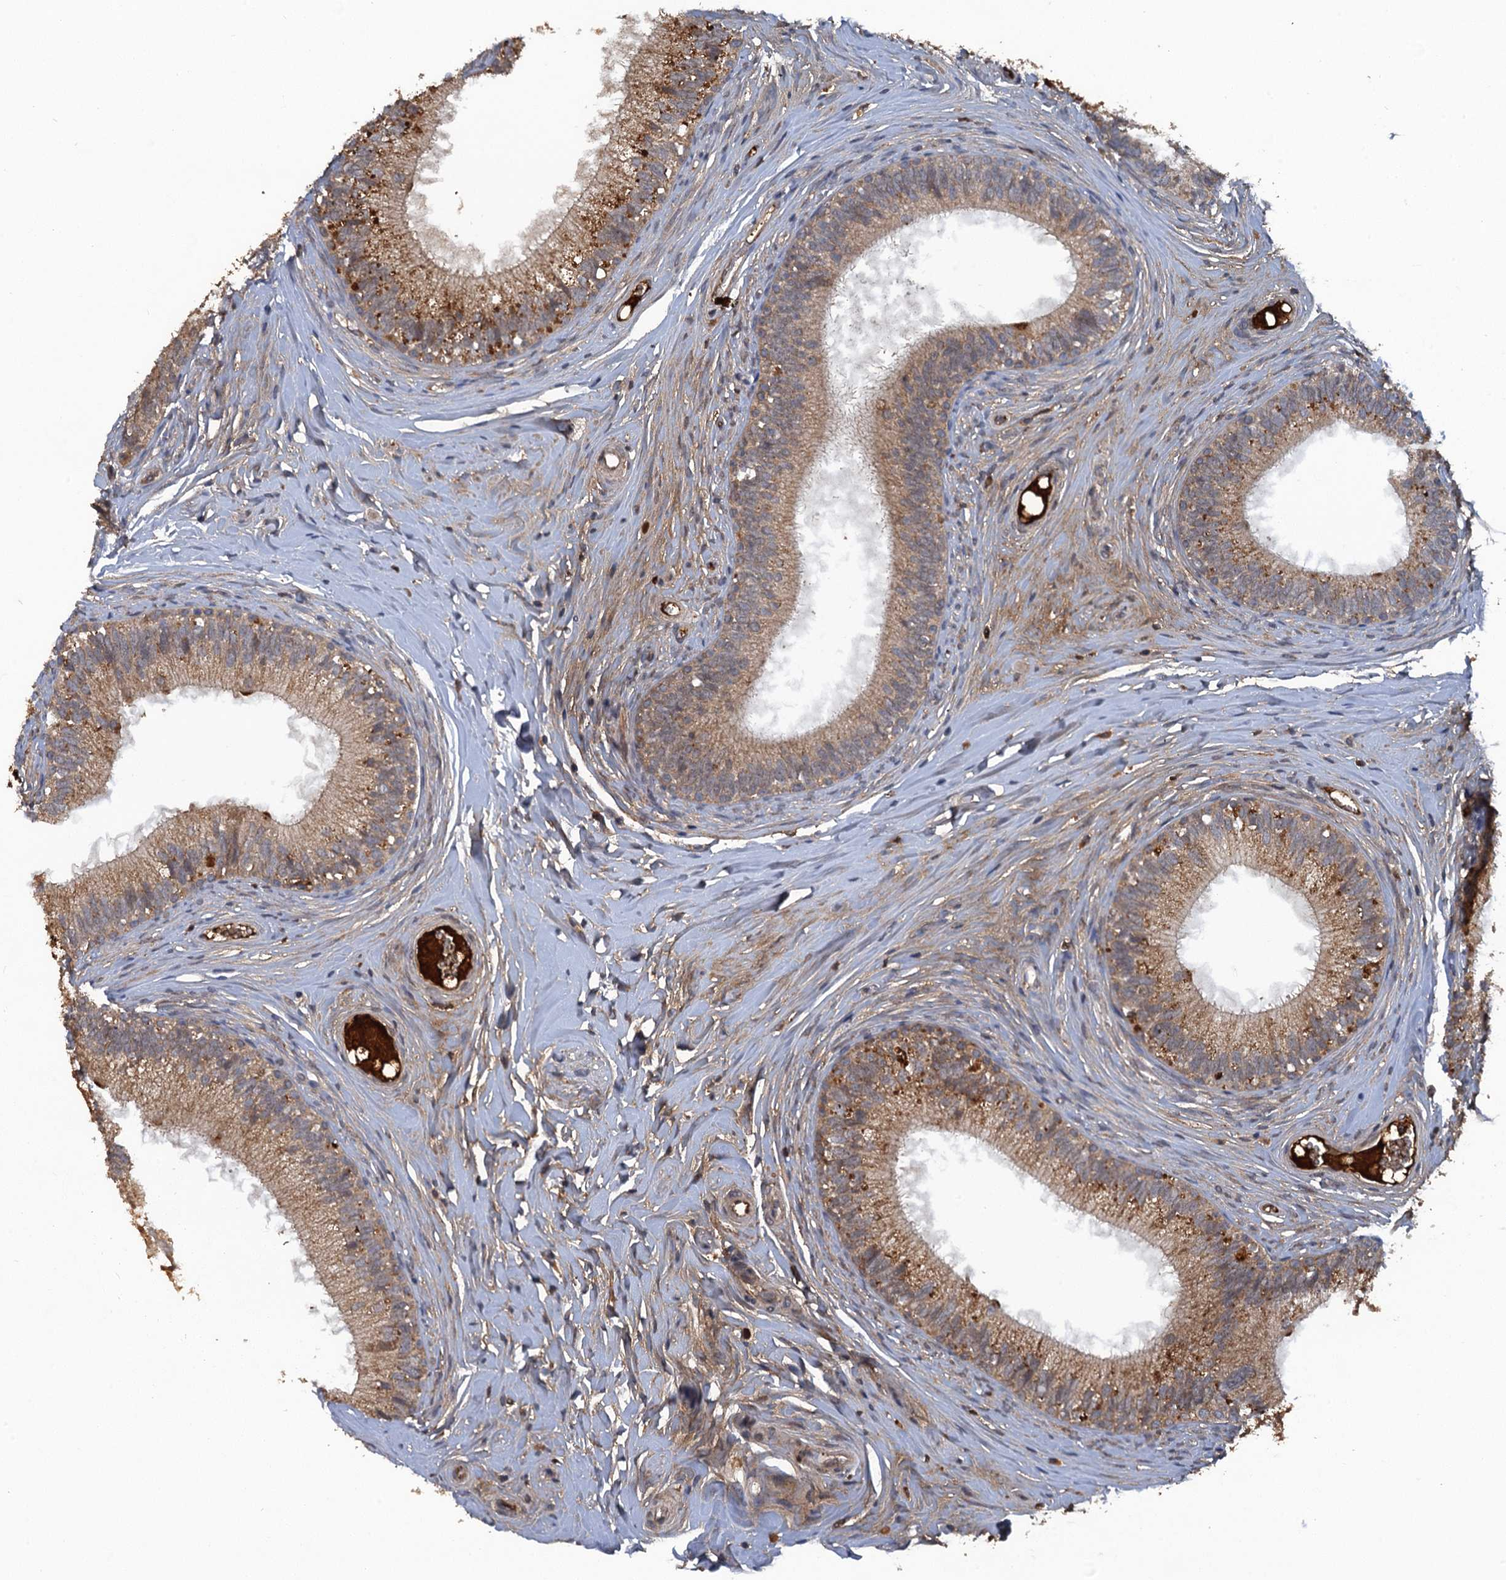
{"staining": {"intensity": "moderate", "quantity": ">75%", "location": "cytoplasmic/membranous"}, "tissue": "epididymis", "cell_type": "Glandular cells", "image_type": "normal", "snomed": [{"axis": "morphology", "description": "Normal tissue, NOS"}, {"axis": "topography", "description": "Epididymis"}], "caption": "This histopathology image shows immunohistochemistry staining of benign epididymis, with medium moderate cytoplasmic/membranous staining in approximately >75% of glandular cells.", "gene": "HAPLN3", "patient": {"sex": "male", "age": 33}}